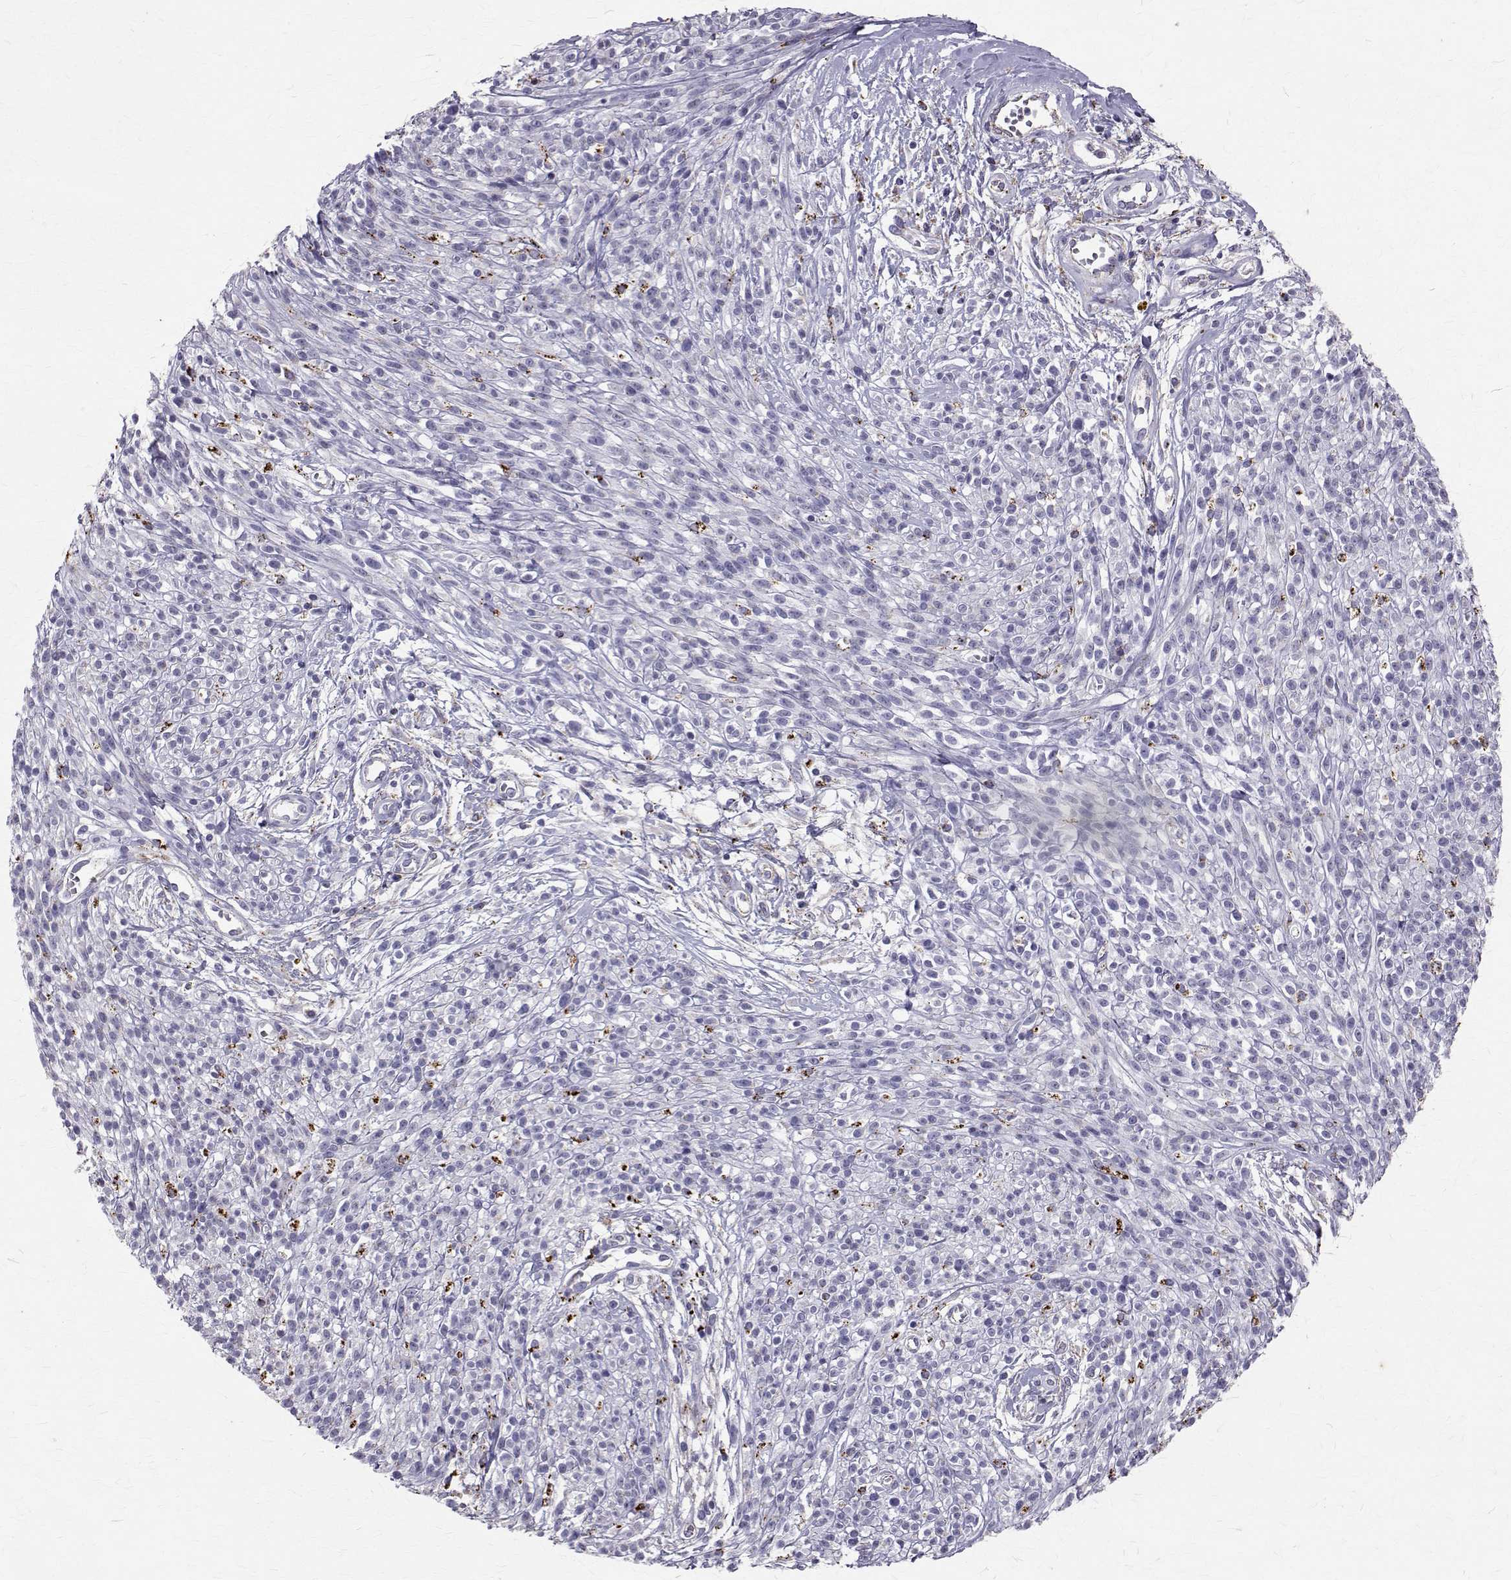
{"staining": {"intensity": "negative", "quantity": "none", "location": "none"}, "tissue": "melanoma", "cell_type": "Tumor cells", "image_type": "cancer", "snomed": [{"axis": "morphology", "description": "Malignant melanoma, NOS"}, {"axis": "topography", "description": "Skin"}, {"axis": "topography", "description": "Skin of trunk"}], "caption": "High magnification brightfield microscopy of melanoma stained with DAB (brown) and counterstained with hematoxylin (blue): tumor cells show no significant expression. (Immunohistochemistry, brightfield microscopy, high magnification).", "gene": "TPP1", "patient": {"sex": "male", "age": 74}}